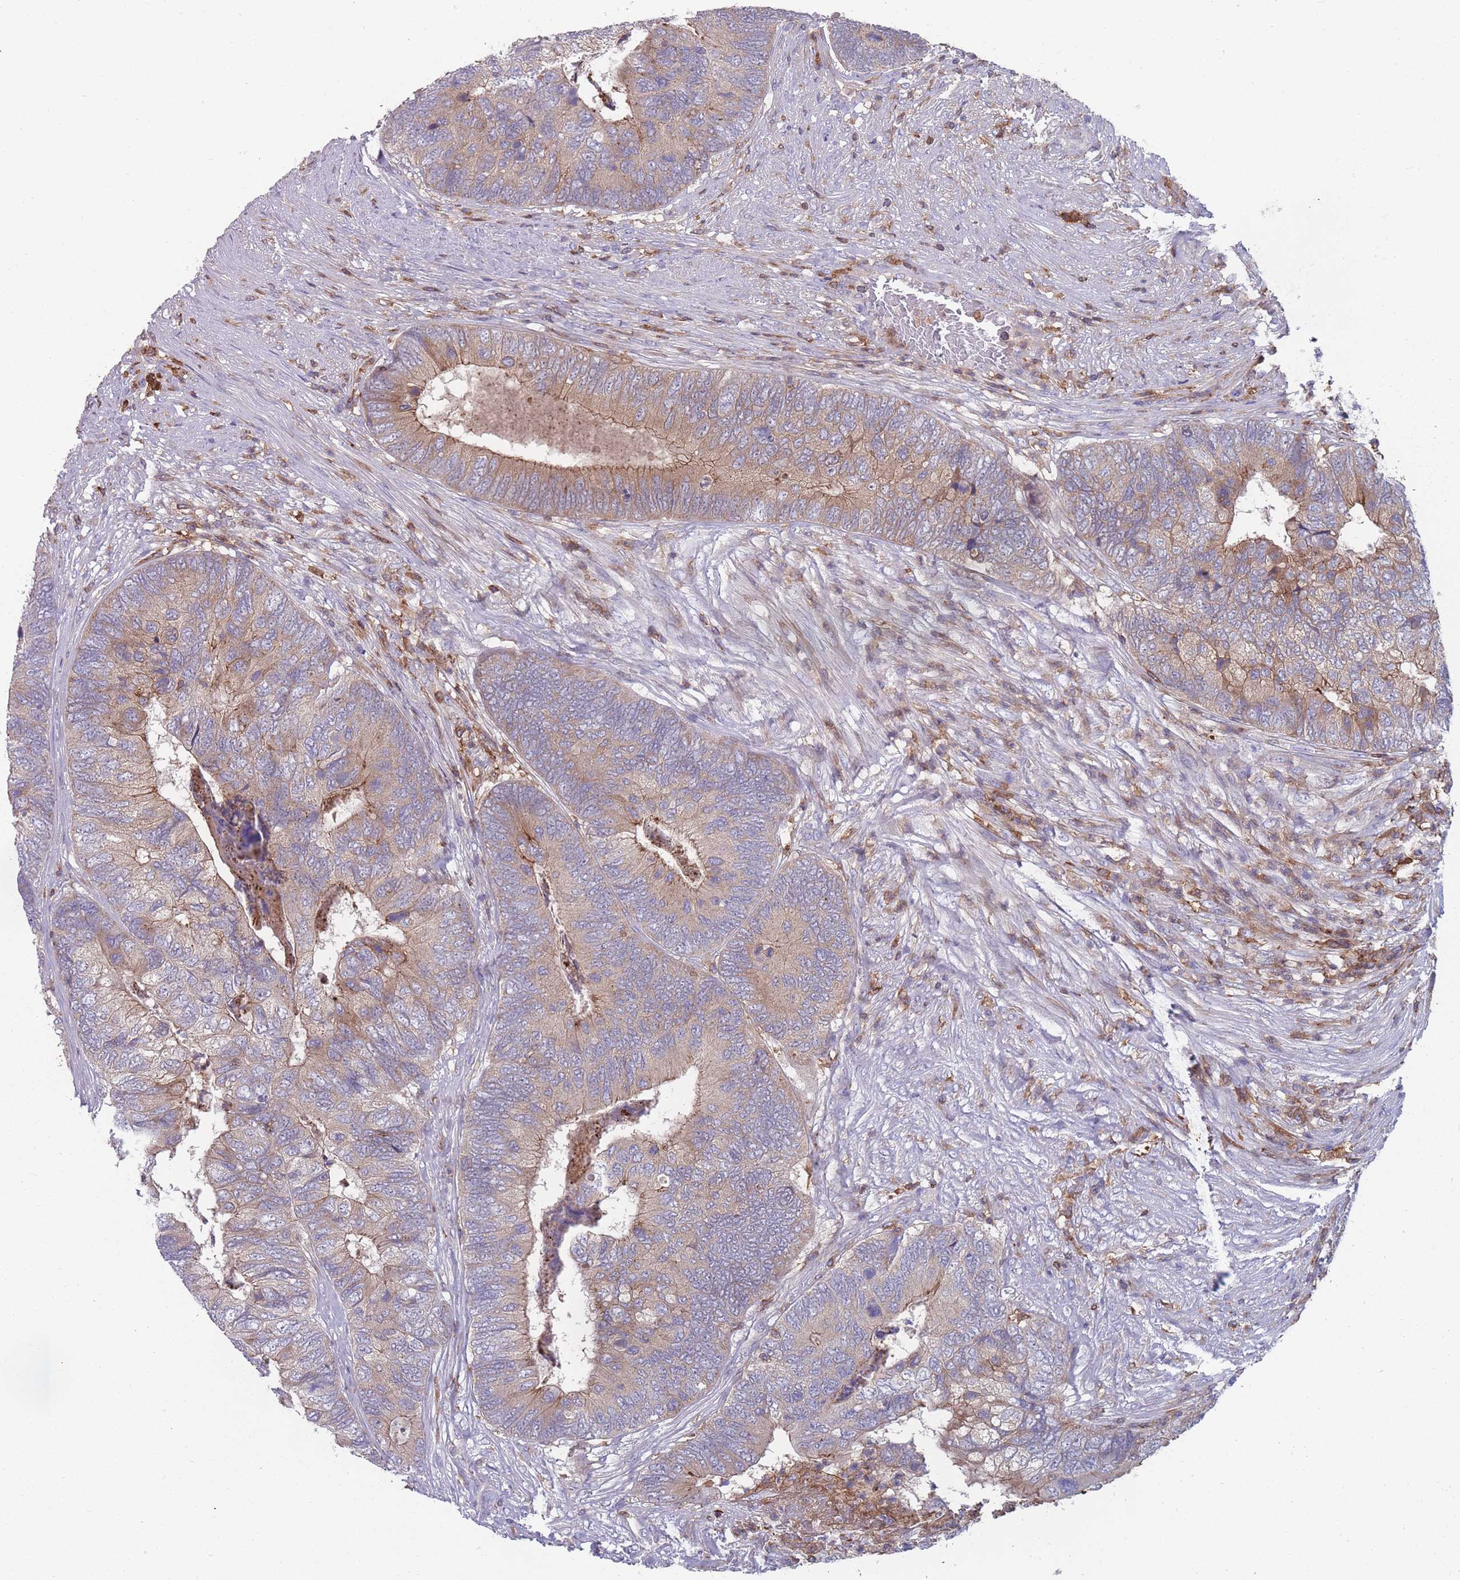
{"staining": {"intensity": "weak", "quantity": "25%-75%", "location": "cytoplasmic/membranous"}, "tissue": "colorectal cancer", "cell_type": "Tumor cells", "image_type": "cancer", "snomed": [{"axis": "morphology", "description": "Adenocarcinoma, NOS"}, {"axis": "topography", "description": "Colon"}], "caption": "The micrograph demonstrates staining of adenocarcinoma (colorectal), revealing weak cytoplasmic/membranous protein staining (brown color) within tumor cells.", "gene": "CD33", "patient": {"sex": "female", "age": 67}}